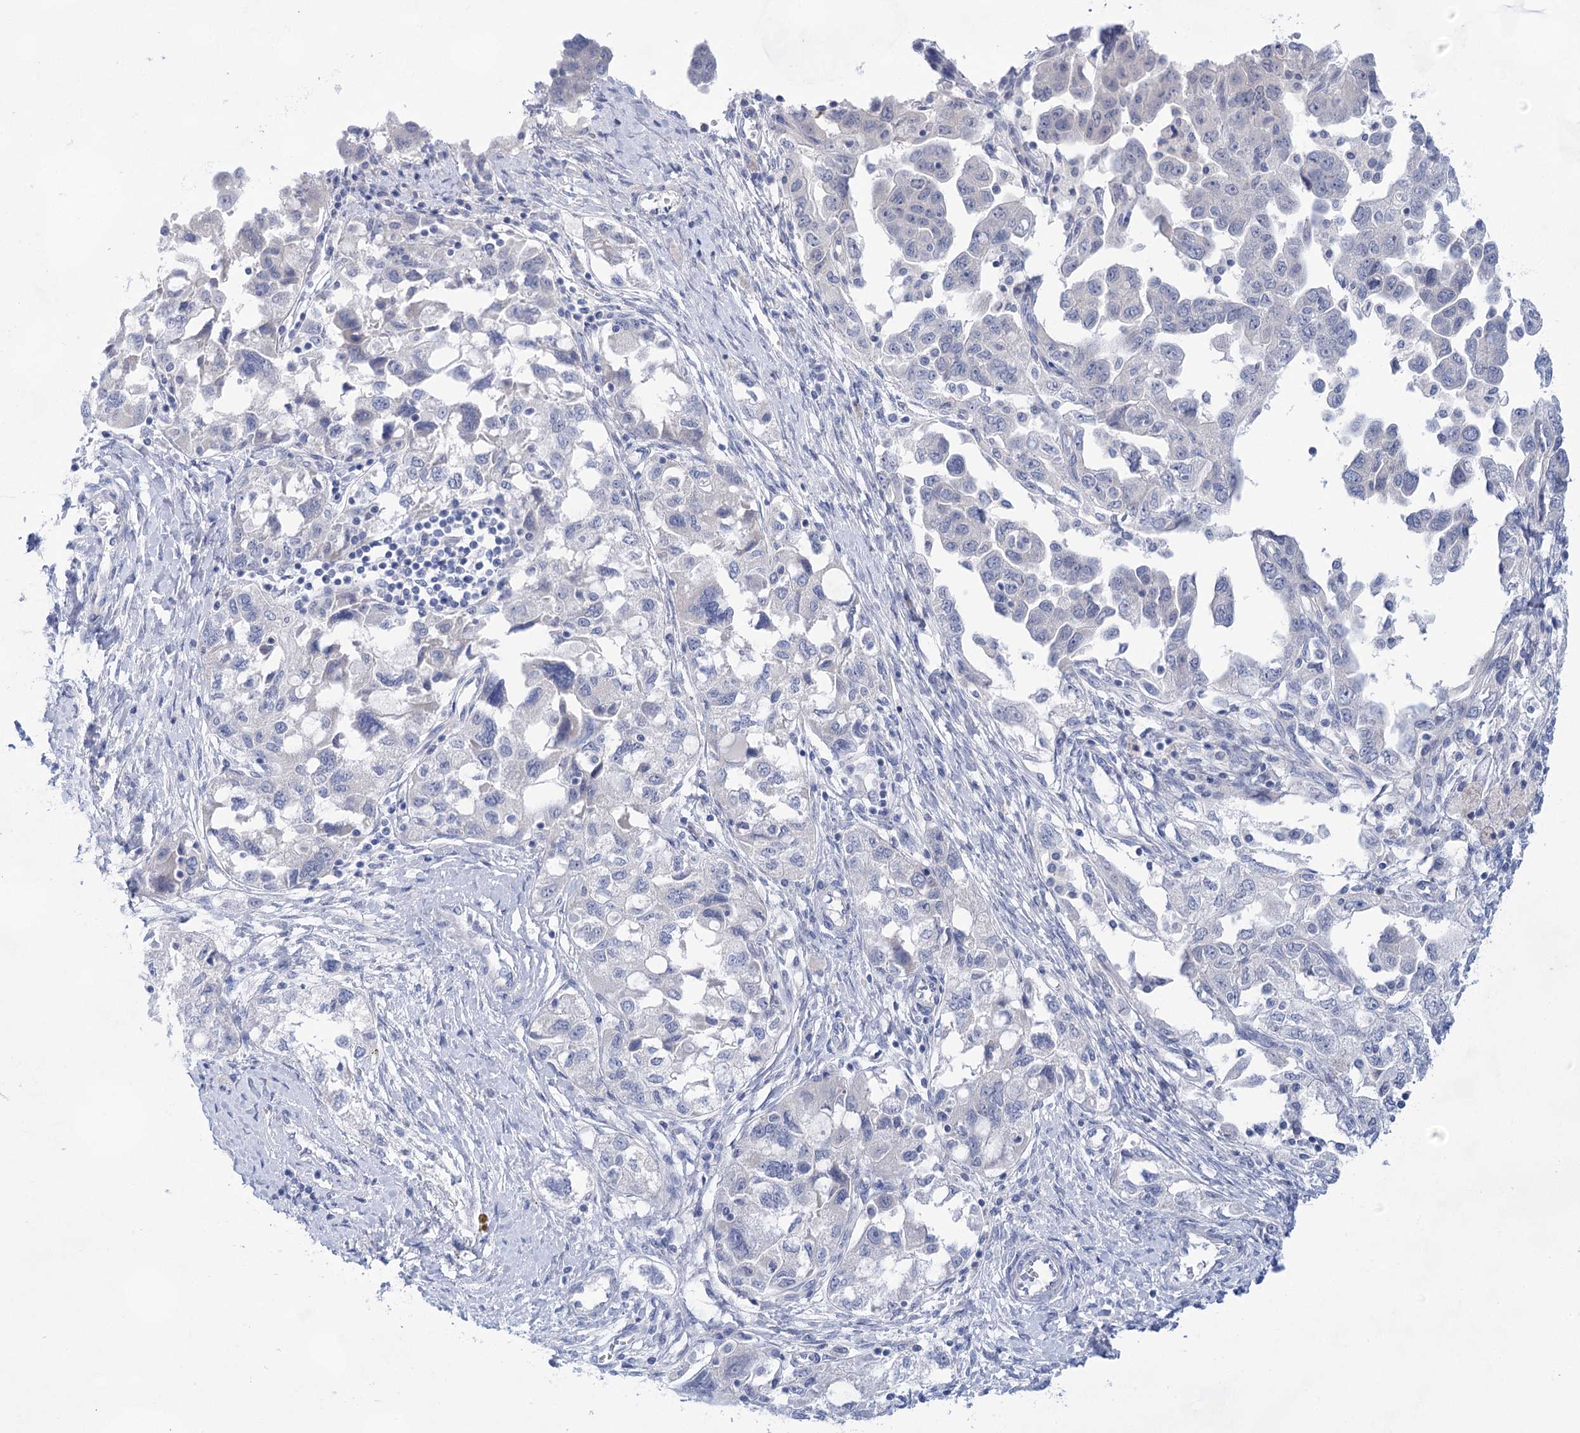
{"staining": {"intensity": "negative", "quantity": "none", "location": "none"}, "tissue": "ovarian cancer", "cell_type": "Tumor cells", "image_type": "cancer", "snomed": [{"axis": "morphology", "description": "Carcinoma, NOS"}, {"axis": "morphology", "description": "Cystadenocarcinoma, serous, NOS"}, {"axis": "topography", "description": "Ovary"}], "caption": "DAB immunohistochemical staining of ovarian cancer (serous cystadenocarcinoma) exhibits no significant positivity in tumor cells.", "gene": "LALBA", "patient": {"sex": "female", "age": 69}}